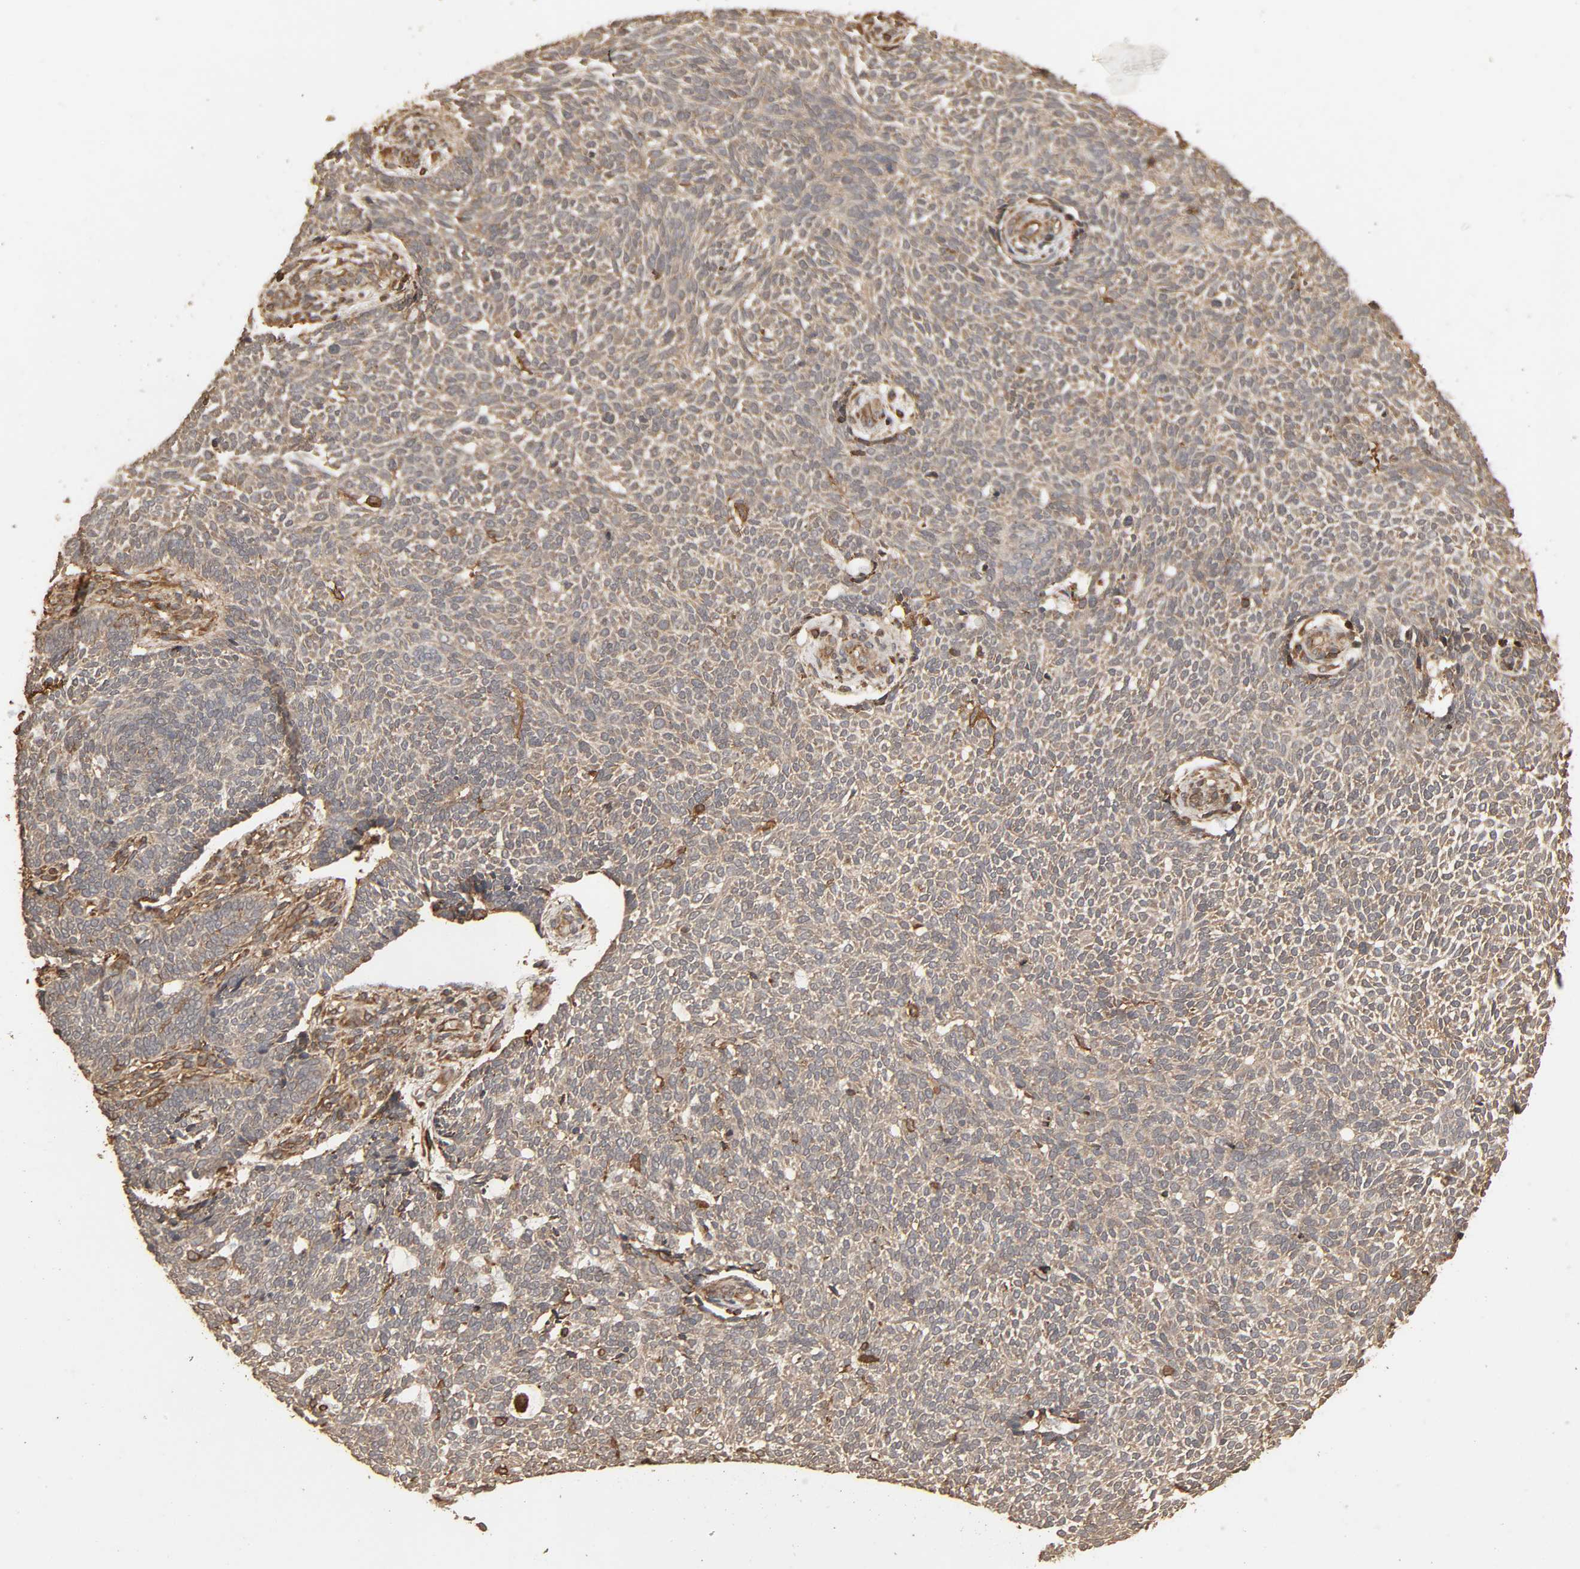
{"staining": {"intensity": "weak", "quantity": ">75%", "location": "cytoplasmic/membranous"}, "tissue": "skin cancer", "cell_type": "Tumor cells", "image_type": "cancer", "snomed": [{"axis": "morphology", "description": "Normal tissue, NOS"}, {"axis": "morphology", "description": "Basal cell carcinoma"}, {"axis": "topography", "description": "Skin"}], "caption": "A photomicrograph showing weak cytoplasmic/membranous expression in approximately >75% of tumor cells in skin basal cell carcinoma, as visualized by brown immunohistochemical staining.", "gene": "RPS6KA6", "patient": {"sex": "male", "age": 87}}